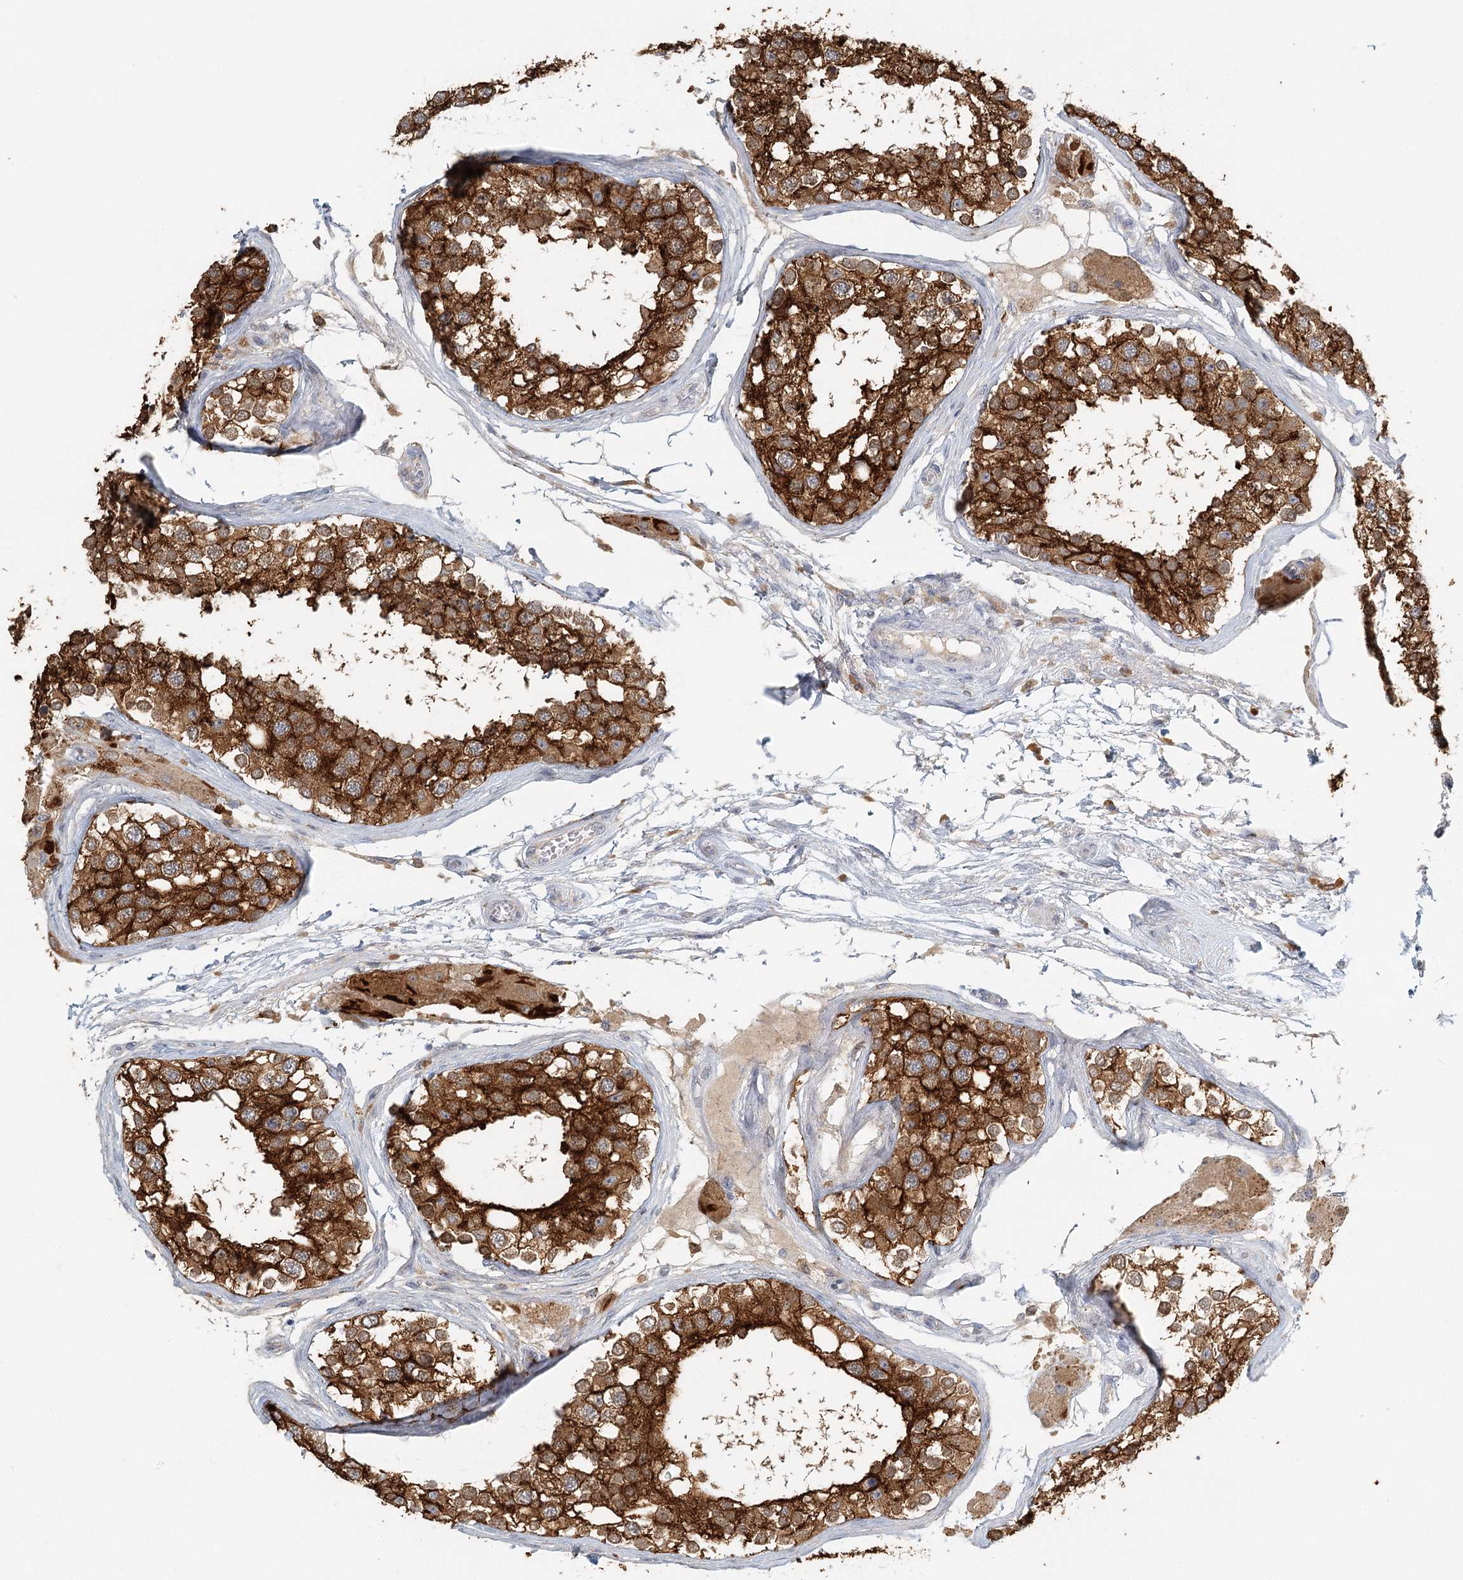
{"staining": {"intensity": "strong", "quantity": ">75%", "location": "cytoplasmic/membranous"}, "tissue": "testis", "cell_type": "Cells in seminiferous ducts", "image_type": "normal", "snomed": [{"axis": "morphology", "description": "Normal tissue, NOS"}, {"axis": "topography", "description": "Testis"}], "caption": "Brown immunohistochemical staining in benign testis demonstrates strong cytoplasmic/membranous expression in about >75% of cells in seminiferous ducts. (Brightfield microscopy of DAB IHC at high magnification).", "gene": "VSIG1", "patient": {"sex": "male", "age": 68}}